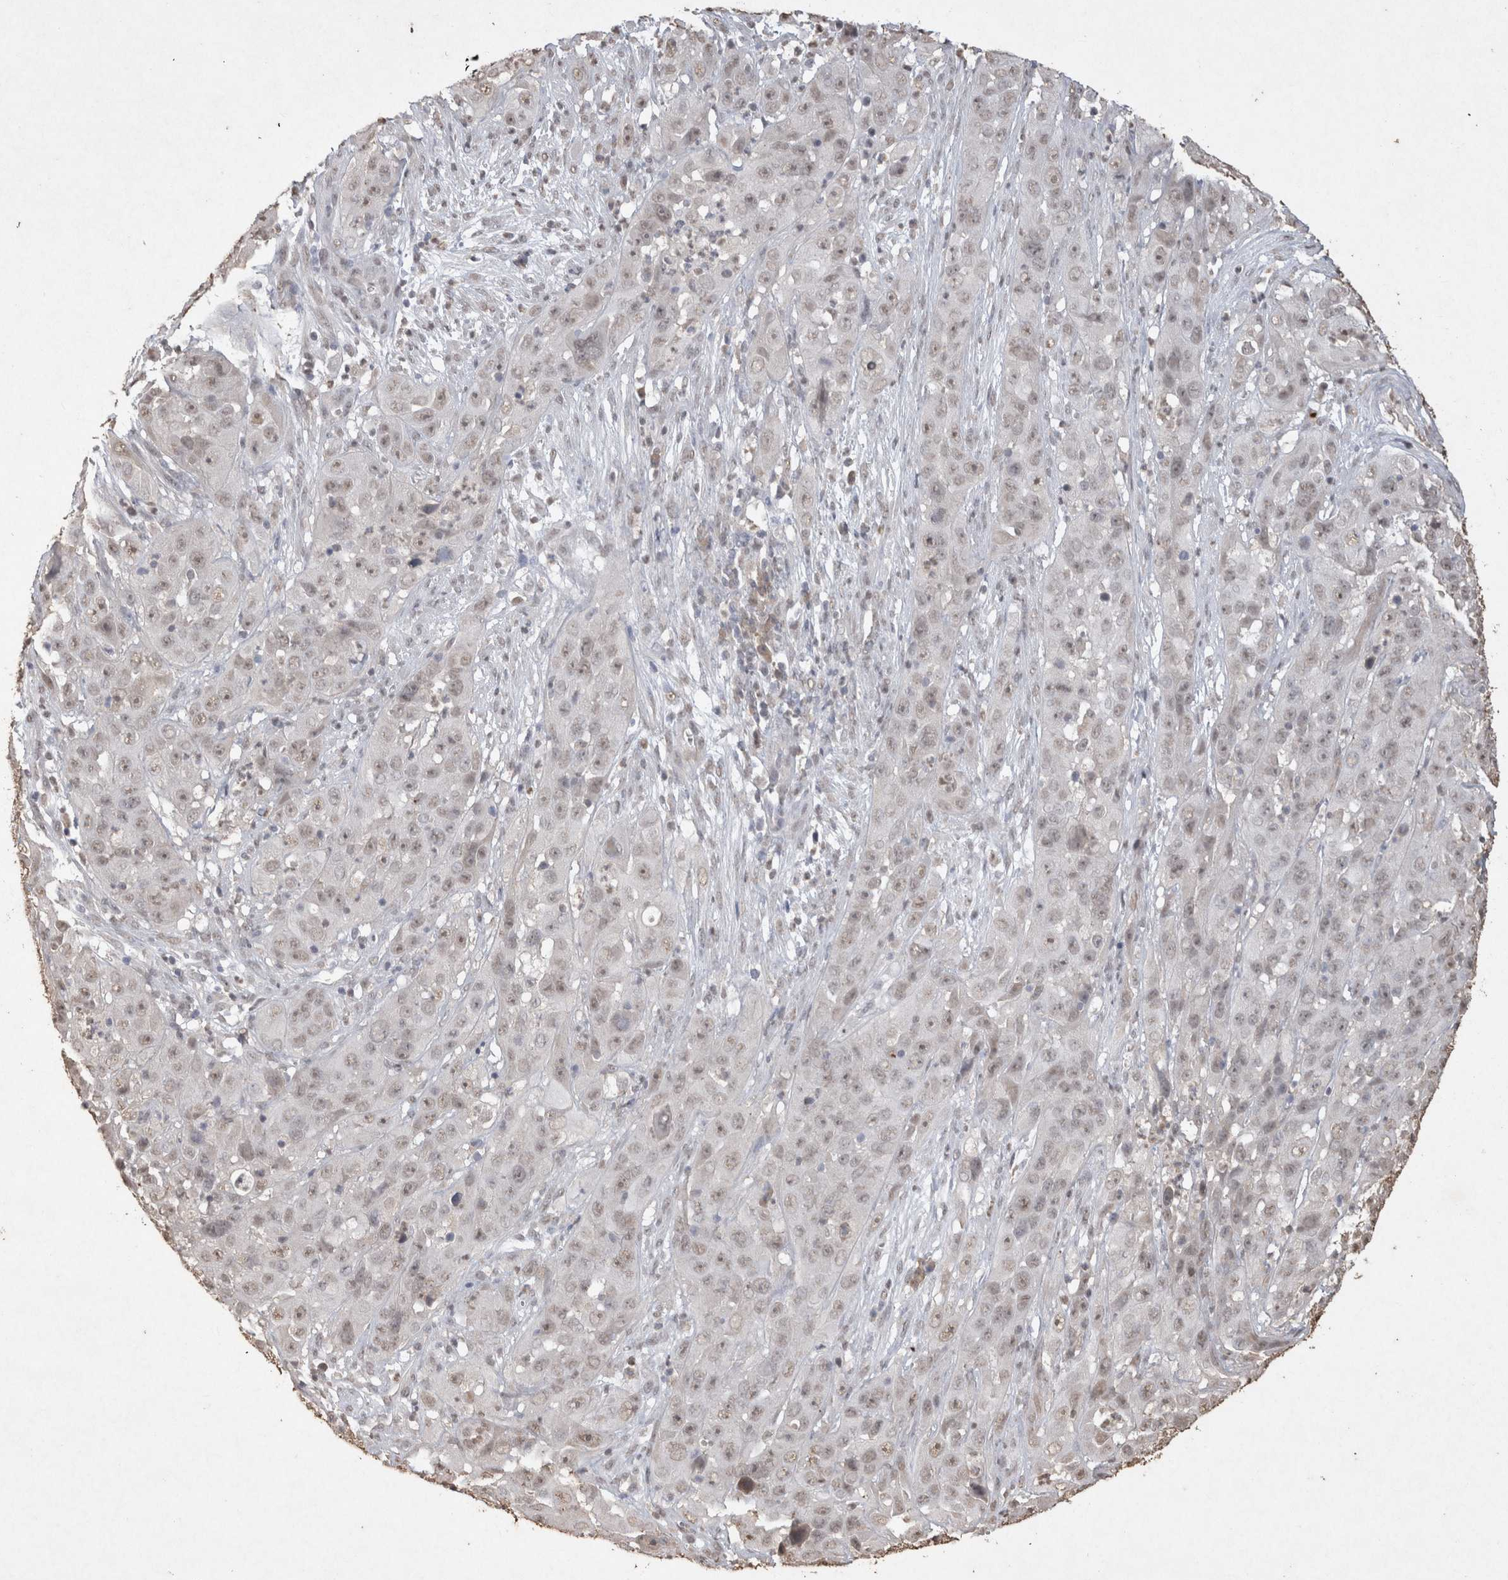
{"staining": {"intensity": "weak", "quantity": "25%-75%", "location": "nuclear"}, "tissue": "cervical cancer", "cell_type": "Tumor cells", "image_type": "cancer", "snomed": [{"axis": "morphology", "description": "Squamous cell carcinoma, NOS"}, {"axis": "topography", "description": "Cervix"}], "caption": "An image of human squamous cell carcinoma (cervical) stained for a protein displays weak nuclear brown staining in tumor cells. (DAB = brown stain, brightfield microscopy at high magnification).", "gene": "MLX", "patient": {"sex": "female", "age": 32}}